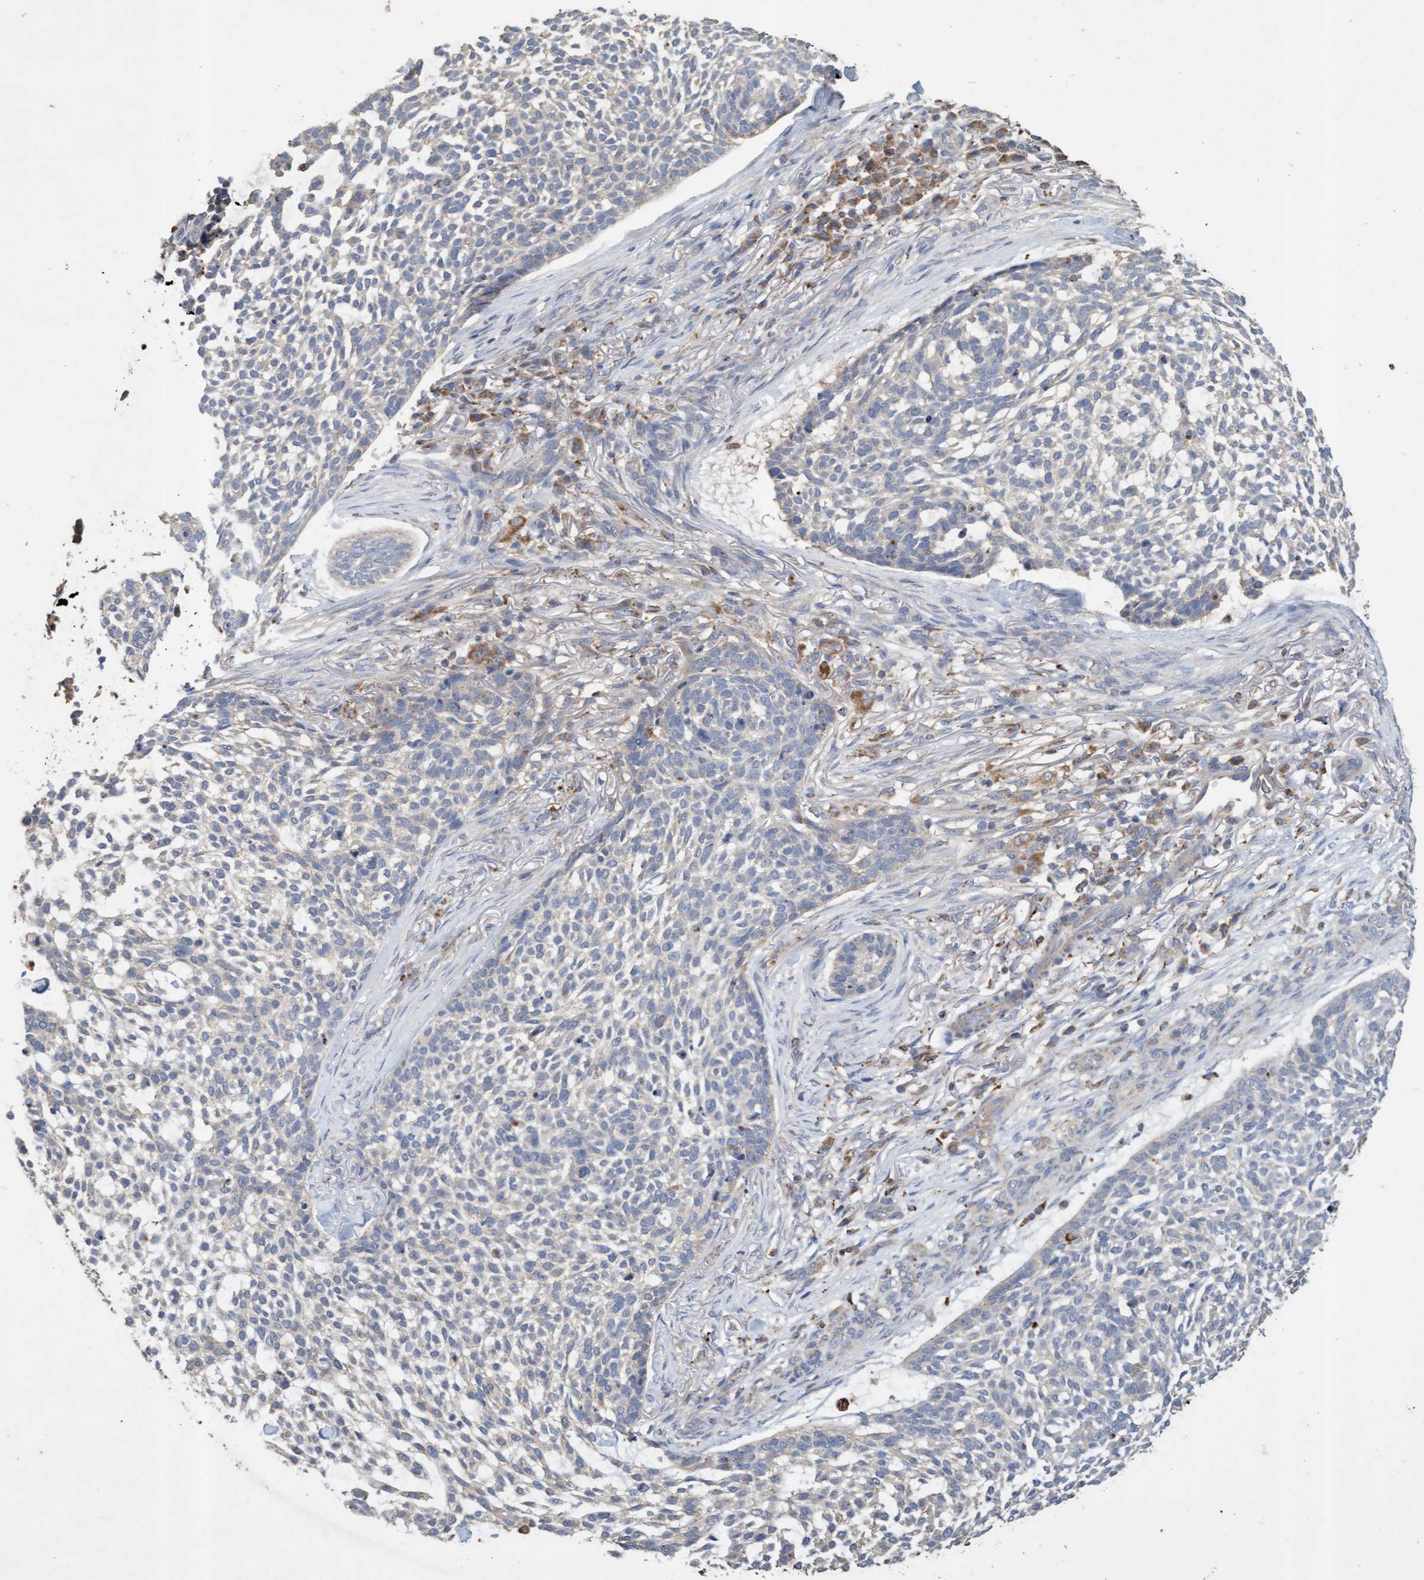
{"staining": {"intensity": "weak", "quantity": "<25%", "location": "cytoplasmic/membranous"}, "tissue": "skin cancer", "cell_type": "Tumor cells", "image_type": "cancer", "snomed": [{"axis": "morphology", "description": "Basal cell carcinoma"}, {"axis": "topography", "description": "Skin"}], "caption": "This micrograph is of basal cell carcinoma (skin) stained with IHC to label a protein in brown with the nuclei are counter-stained blue. There is no positivity in tumor cells.", "gene": "ATPAF2", "patient": {"sex": "female", "age": 64}}